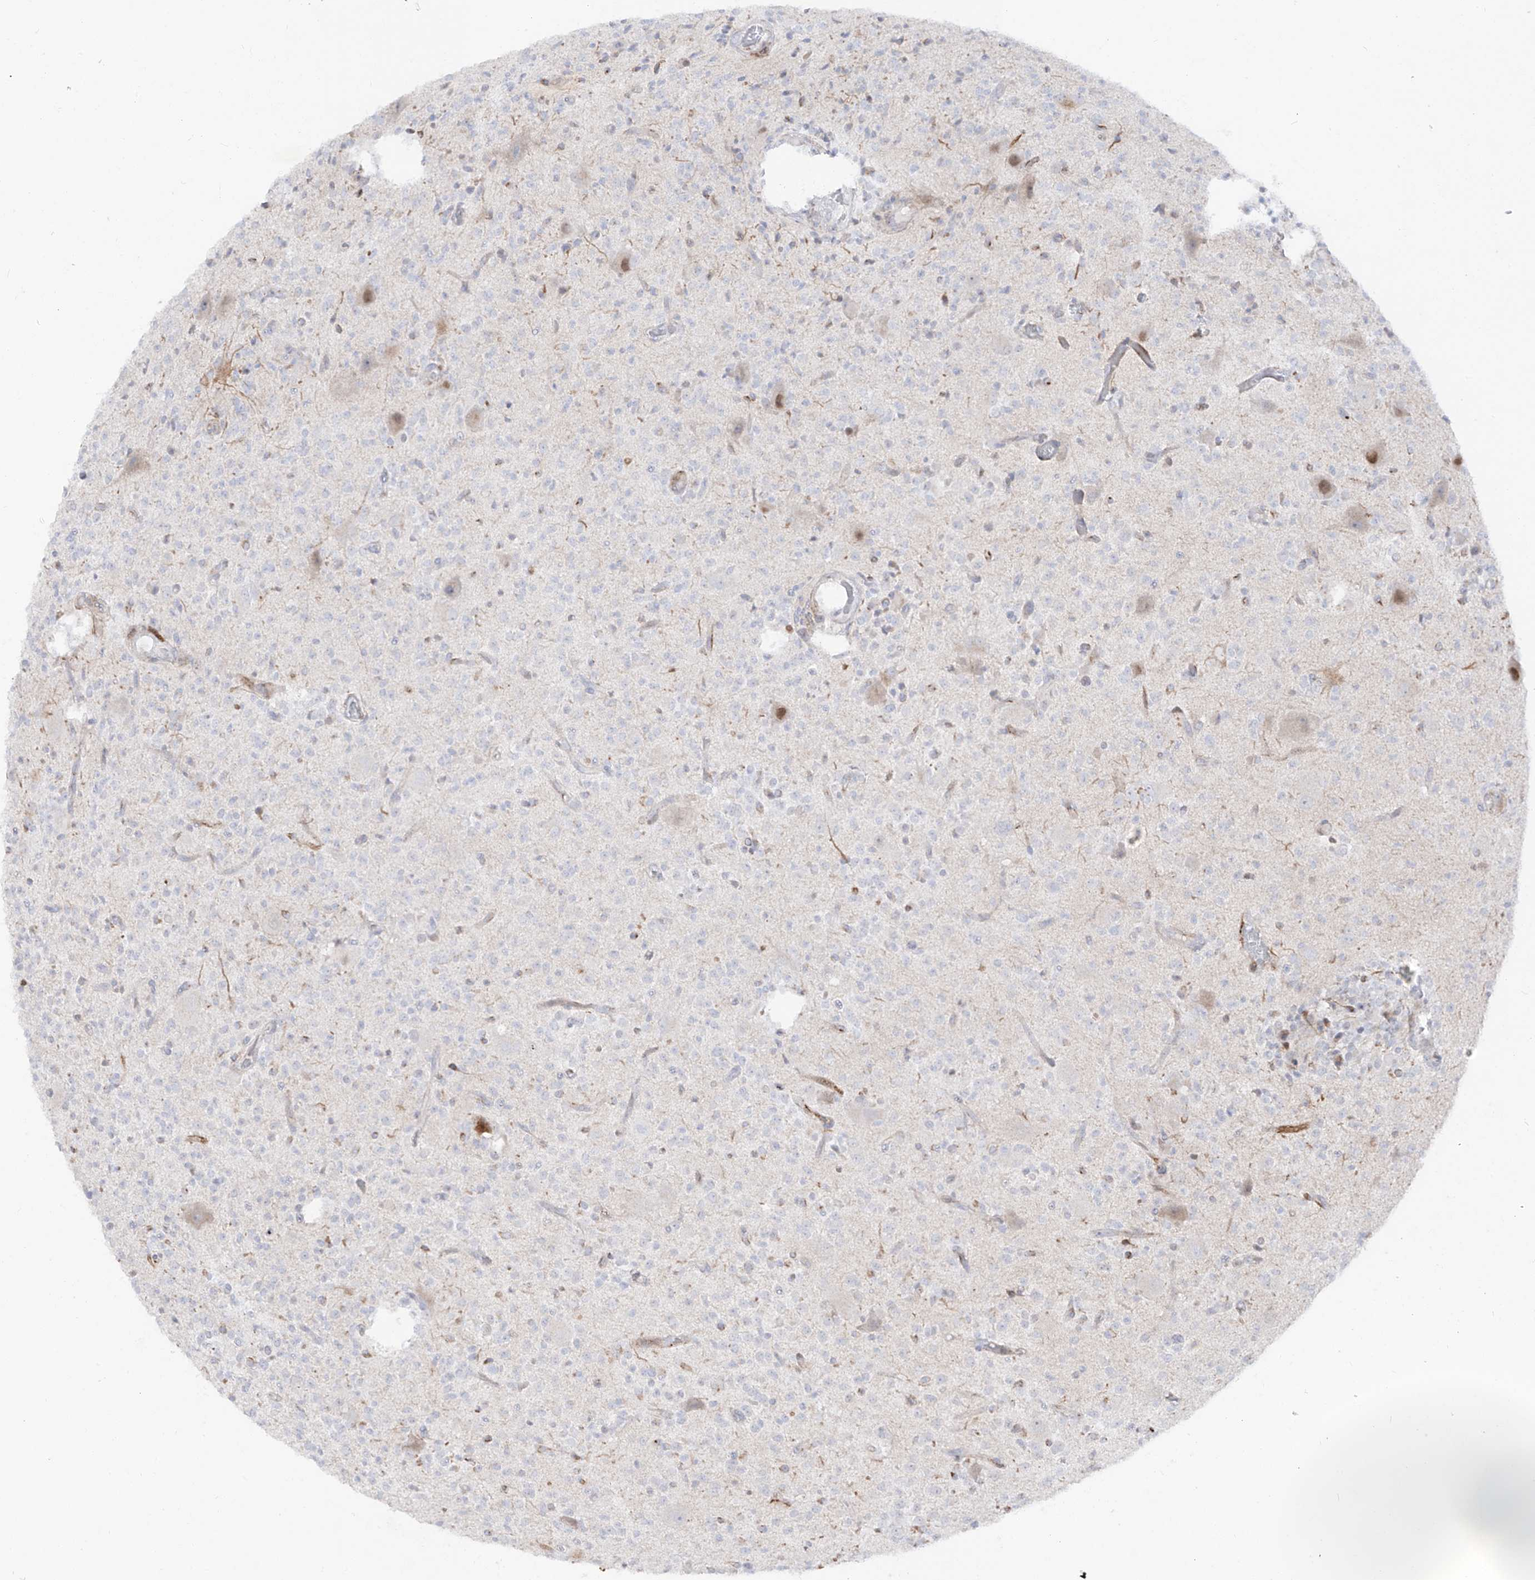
{"staining": {"intensity": "negative", "quantity": "none", "location": "none"}, "tissue": "glioma", "cell_type": "Tumor cells", "image_type": "cancer", "snomed": [{"axis": "morphology", "description": "Glioma, malignant, High grade"}, {"axis": "topography", "description": "Brain"}], "caption": "Protein analysis of high-grade glioma (malignant) exhibits no significant expression in tumor cells.", "gene": "ZNF180", "patient": {"sex": "male", "age": 34}}